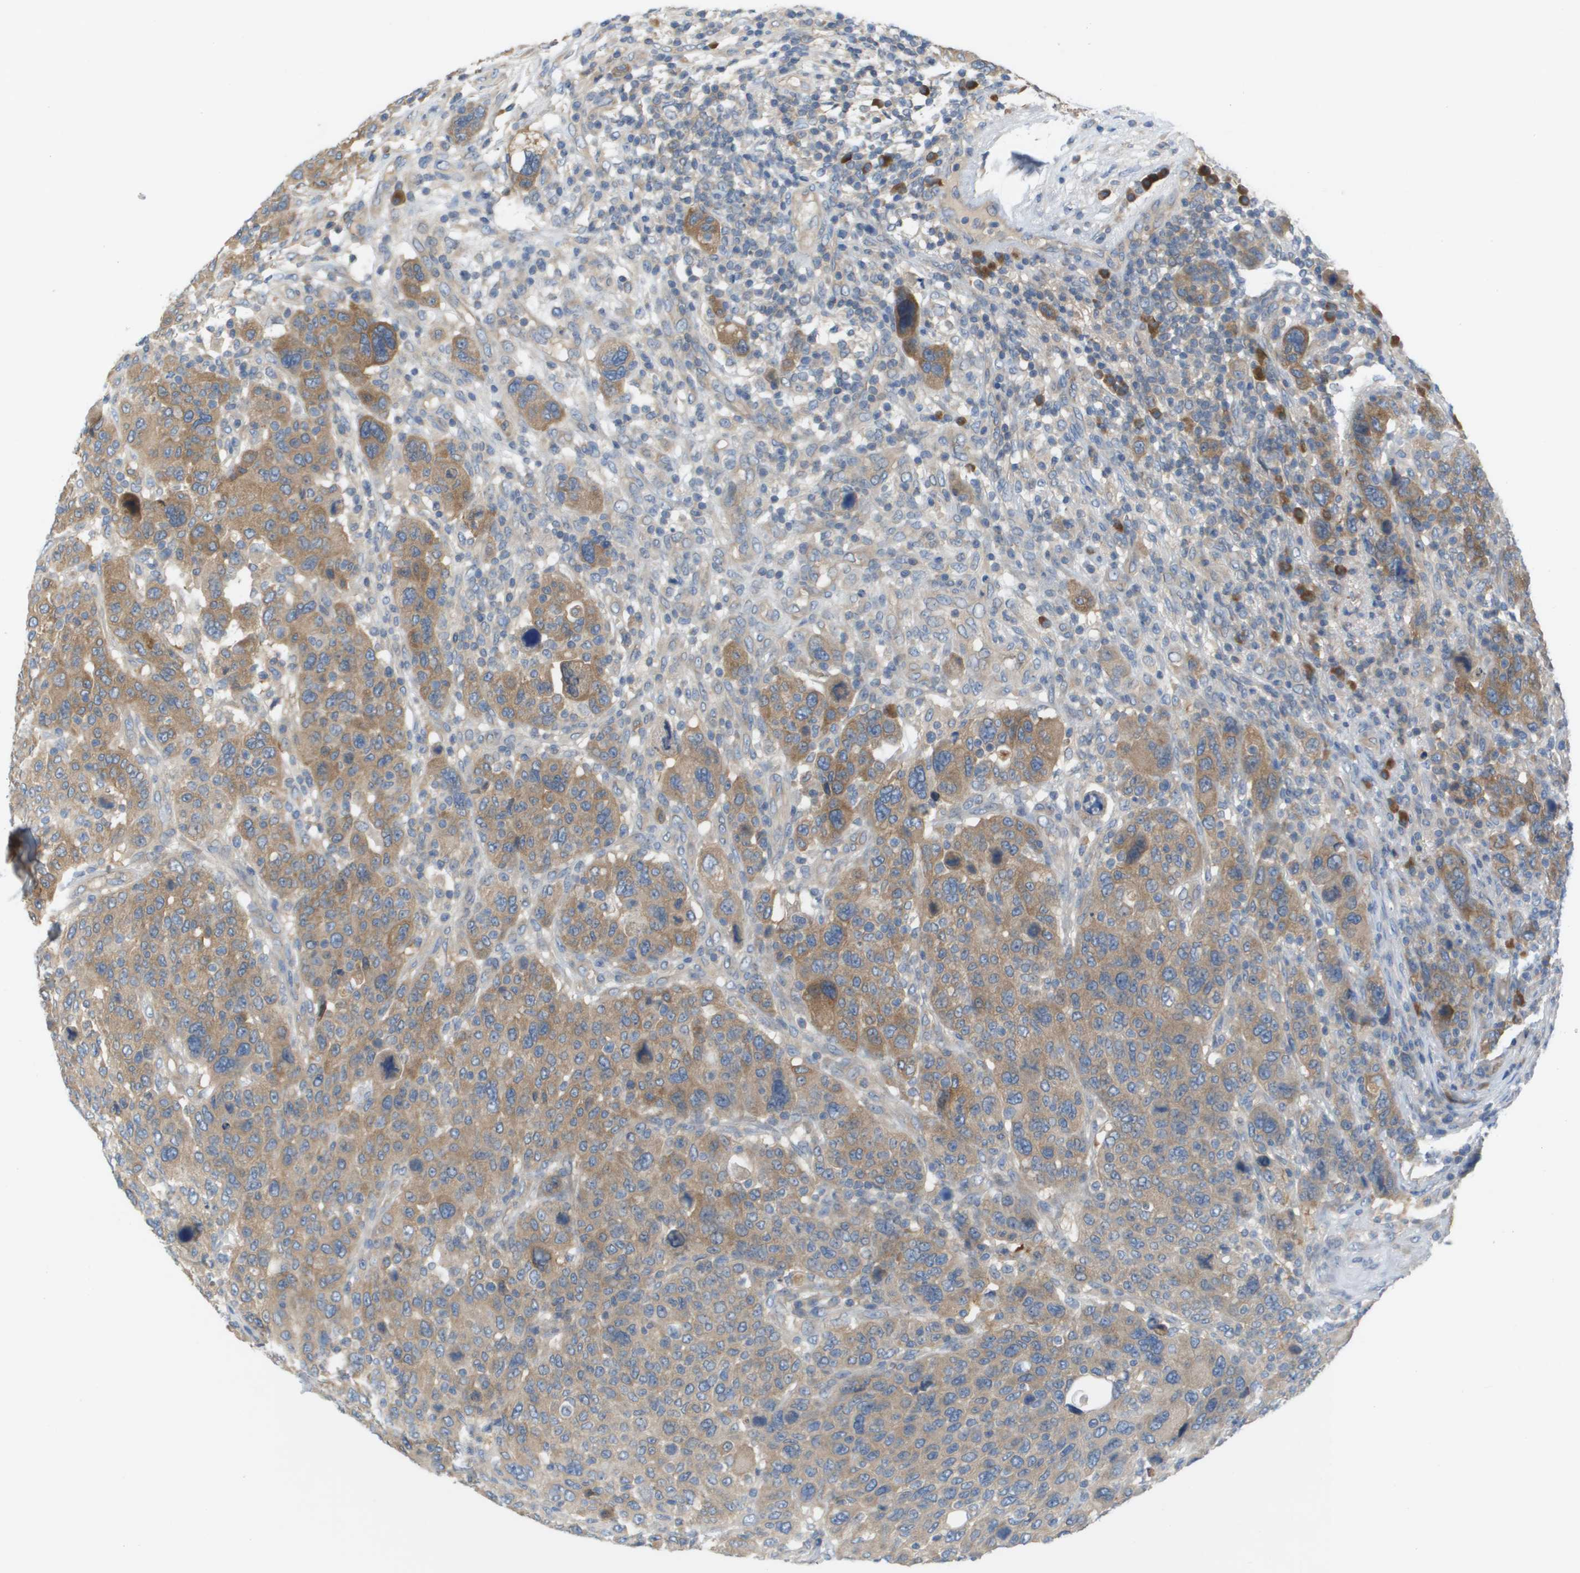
{"staining": {"intensity": "moderate", "quantity": ">75%", "location": "cytoplasmic/membranous"}, "tissue": "breast cancer", "cell_type": "Tumor cells", "image_type": "cancer", "snomed": [{"axis": "morphology", "description": "Duct carcinoma"}, {"axis": "topography", "description": "Breast"}], "caption": "Immunohistochemistry of human breast cancer (invasive ductal carcinoma) displays medium levels of moderate cytoplasmic/membranous positivity in about >75% of tumor cells.", "gene": "UBA5", "patient": {"sex": "female", "age": 37}}